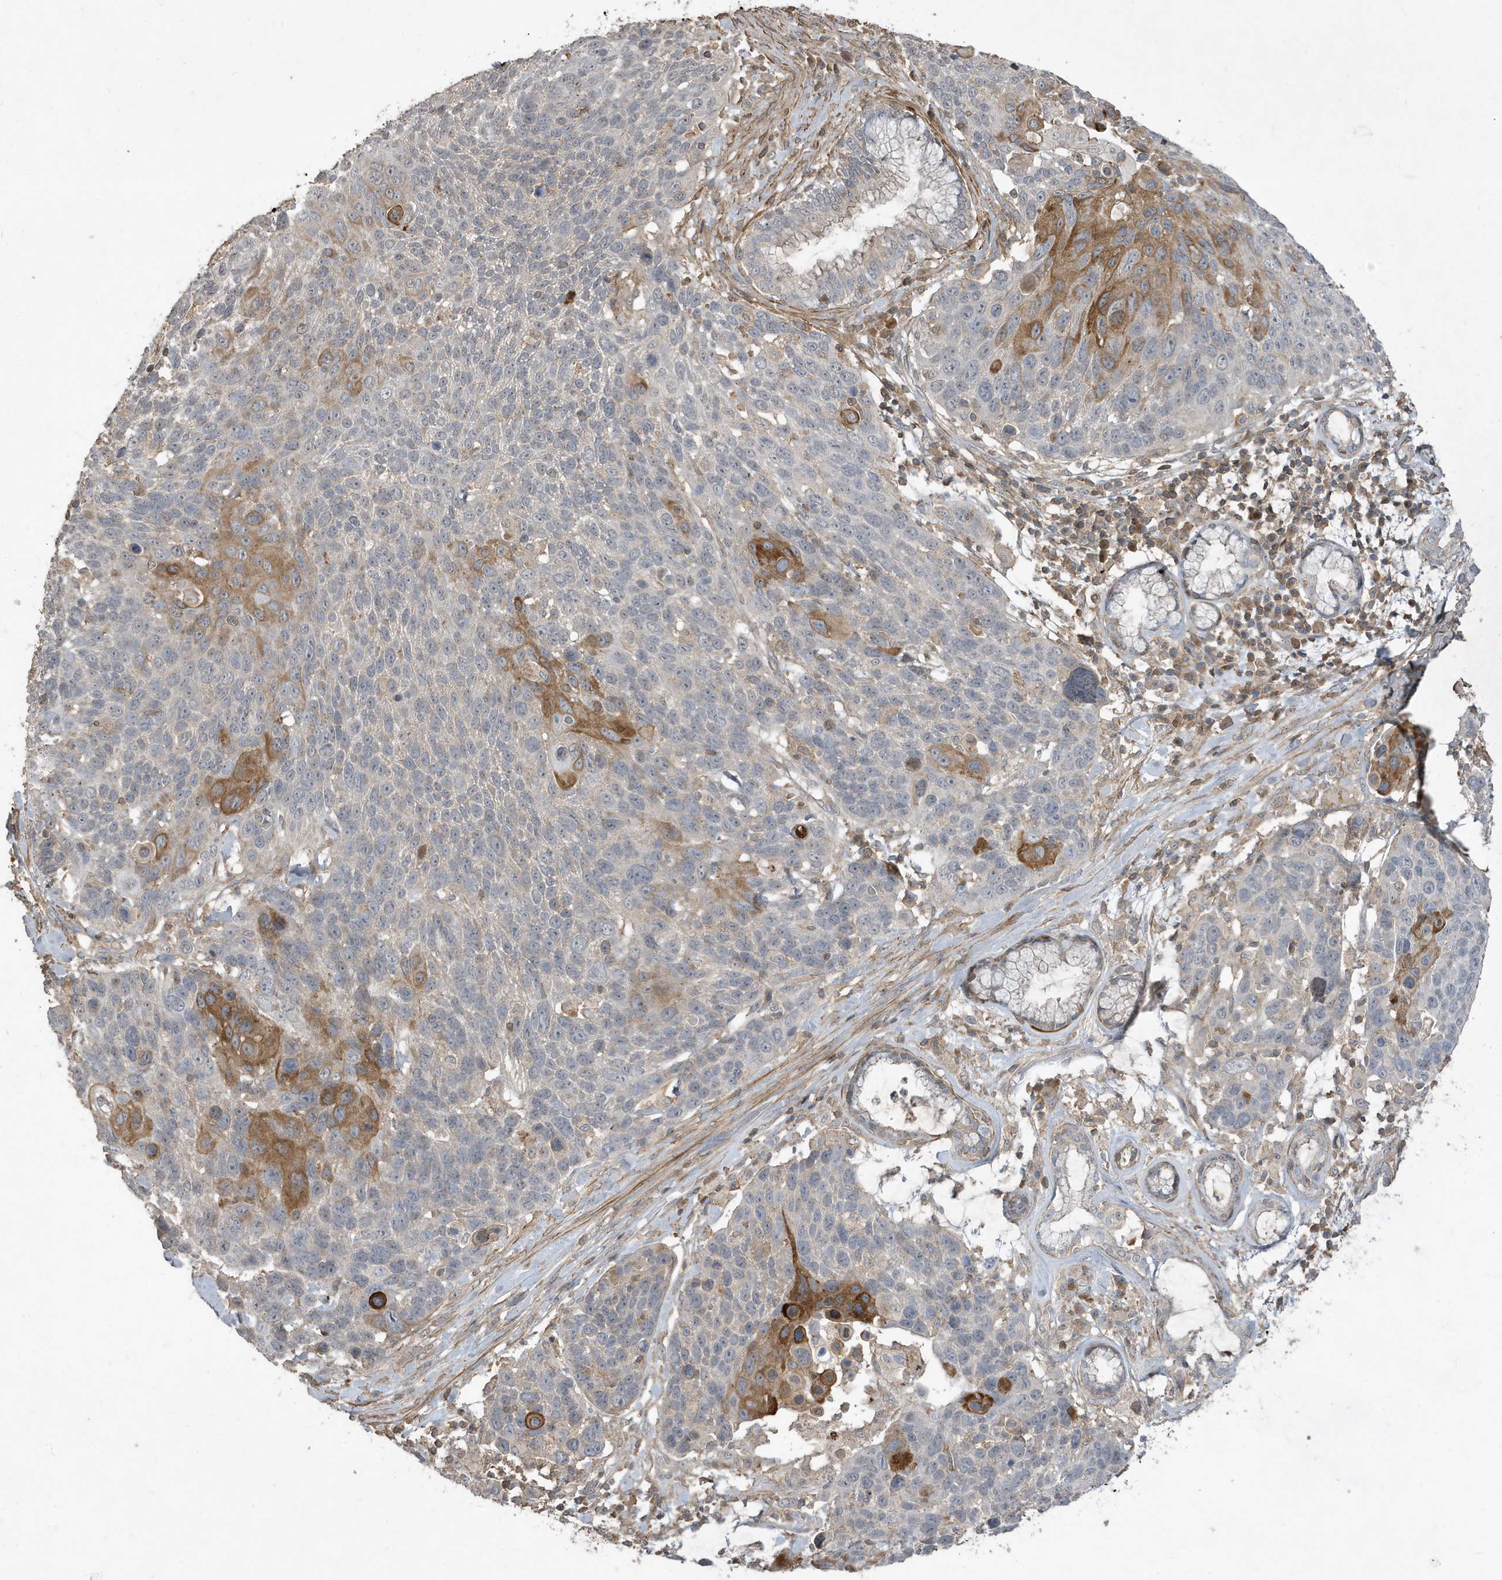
{"staining": {"intensity": "moderate", "quantity": "<25%", "location": "cytoplasmic/membranous"}, "tissue": "lung cancer", "cell_type": "Tumor cells", "image_type": "cancer", "snomed": [{"axis": "morphology", "description": "Squamous cell carcinoma, NOS"}, {"axis": "topography", "description": "Lung"}], "caption": "DAB immunohistochemical staining of squamous cell carcinoma (lung) exhibits moderate cytoplasmic/membranous protein positivity in approximately <25% of tumor cells.", "gene": "PRRT3", "patient": {"sex": "male", "age": 66}}